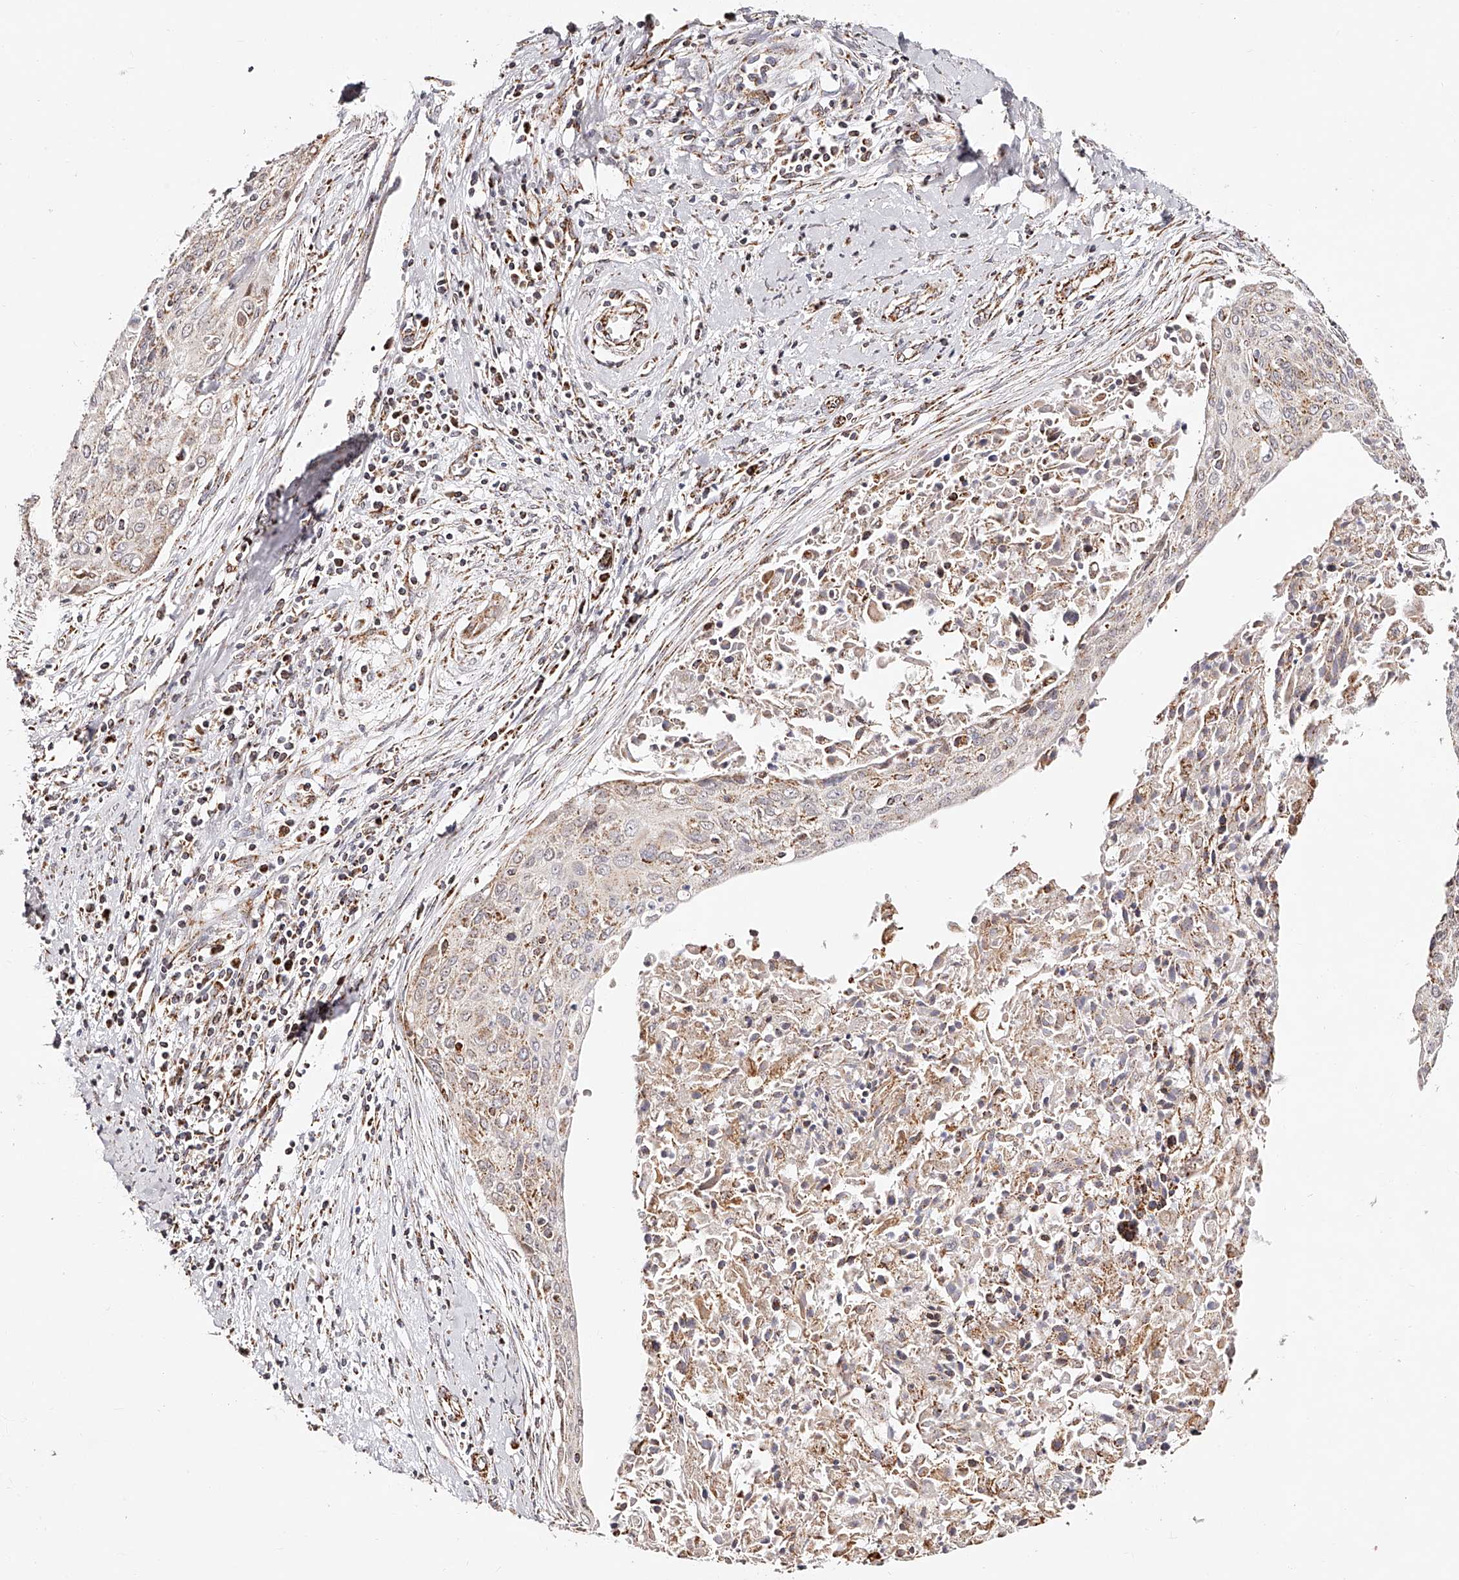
{"staining": {"intensity": "moderate", "quantity": "25%-75%", "location": "cytoplasmic/membranous"}, "tissue": "cervical cancer", "cell_type": "Tumor cells", "image_type": "cancer", "snomed": [{"axis": "morphology", "description": "Squamous cell carcinoma, NOS"}, {"axis": "topography", "description": "Cervix"}], "caption": "The histopathology image displays immunohistochemical staining of cervical squamous cell carcinoma. There is moderate cytoplasmic/membranous expression is identified in about 25%-75% of tumor cells.", "gene": "NDUFV3", "patient": {"sex": "female", "age": 55}}